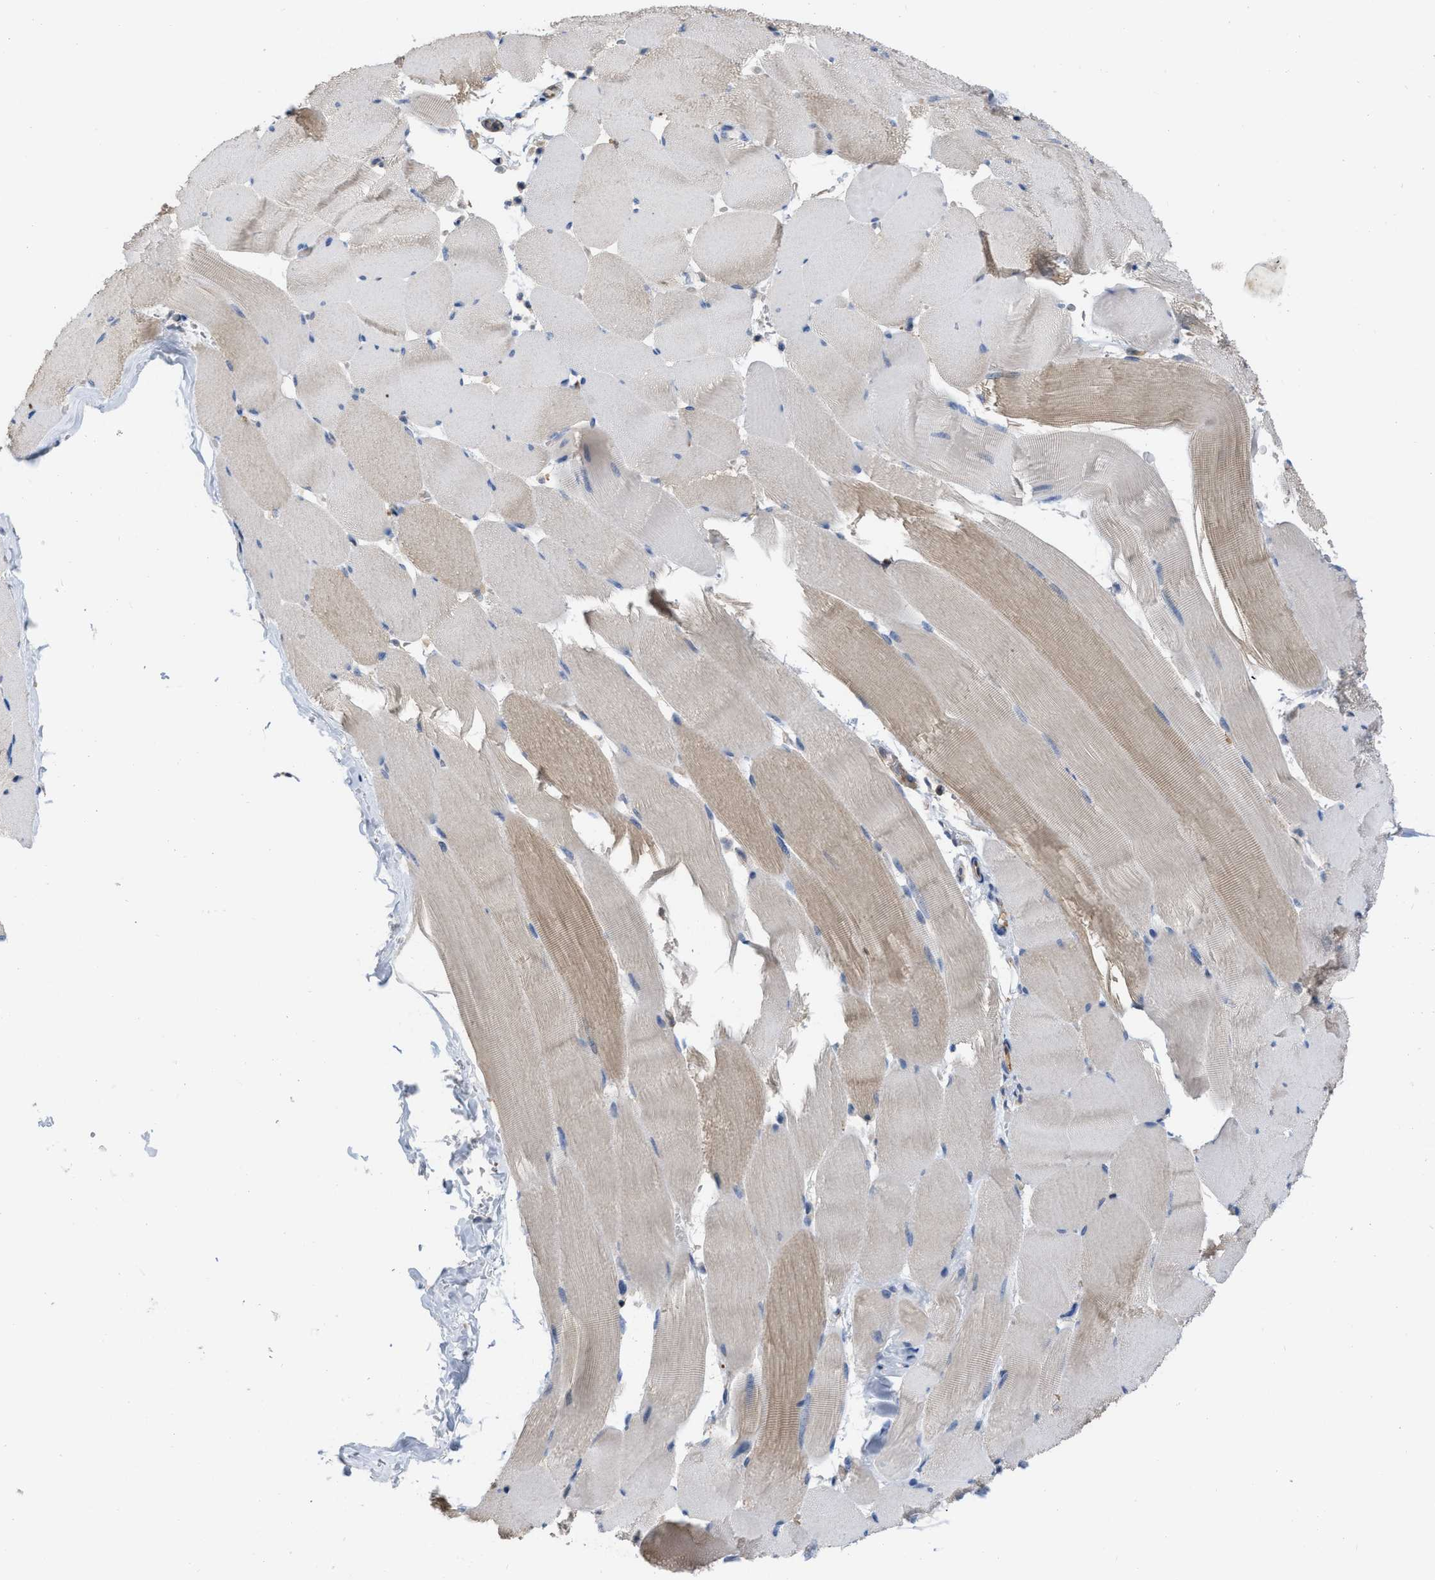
{"staining": {"intensity": "negative", "quantity": "none", "location": "none"}, "tissue": "skeletal muscle", "cell_type": "Myocytes", "image_type": "normal", "snomed": [{"axis": "morphology", "description": "Normal tissue, NOS"}, {"axis": "topography", "description": "Skeletal muscle"}], "caption": "The photomicrograph demonstrates no significant staining in myocytes of skeletal muscle.", "gene": "NAPEPLD", "patient": {"sex": "male", "age": 62}}